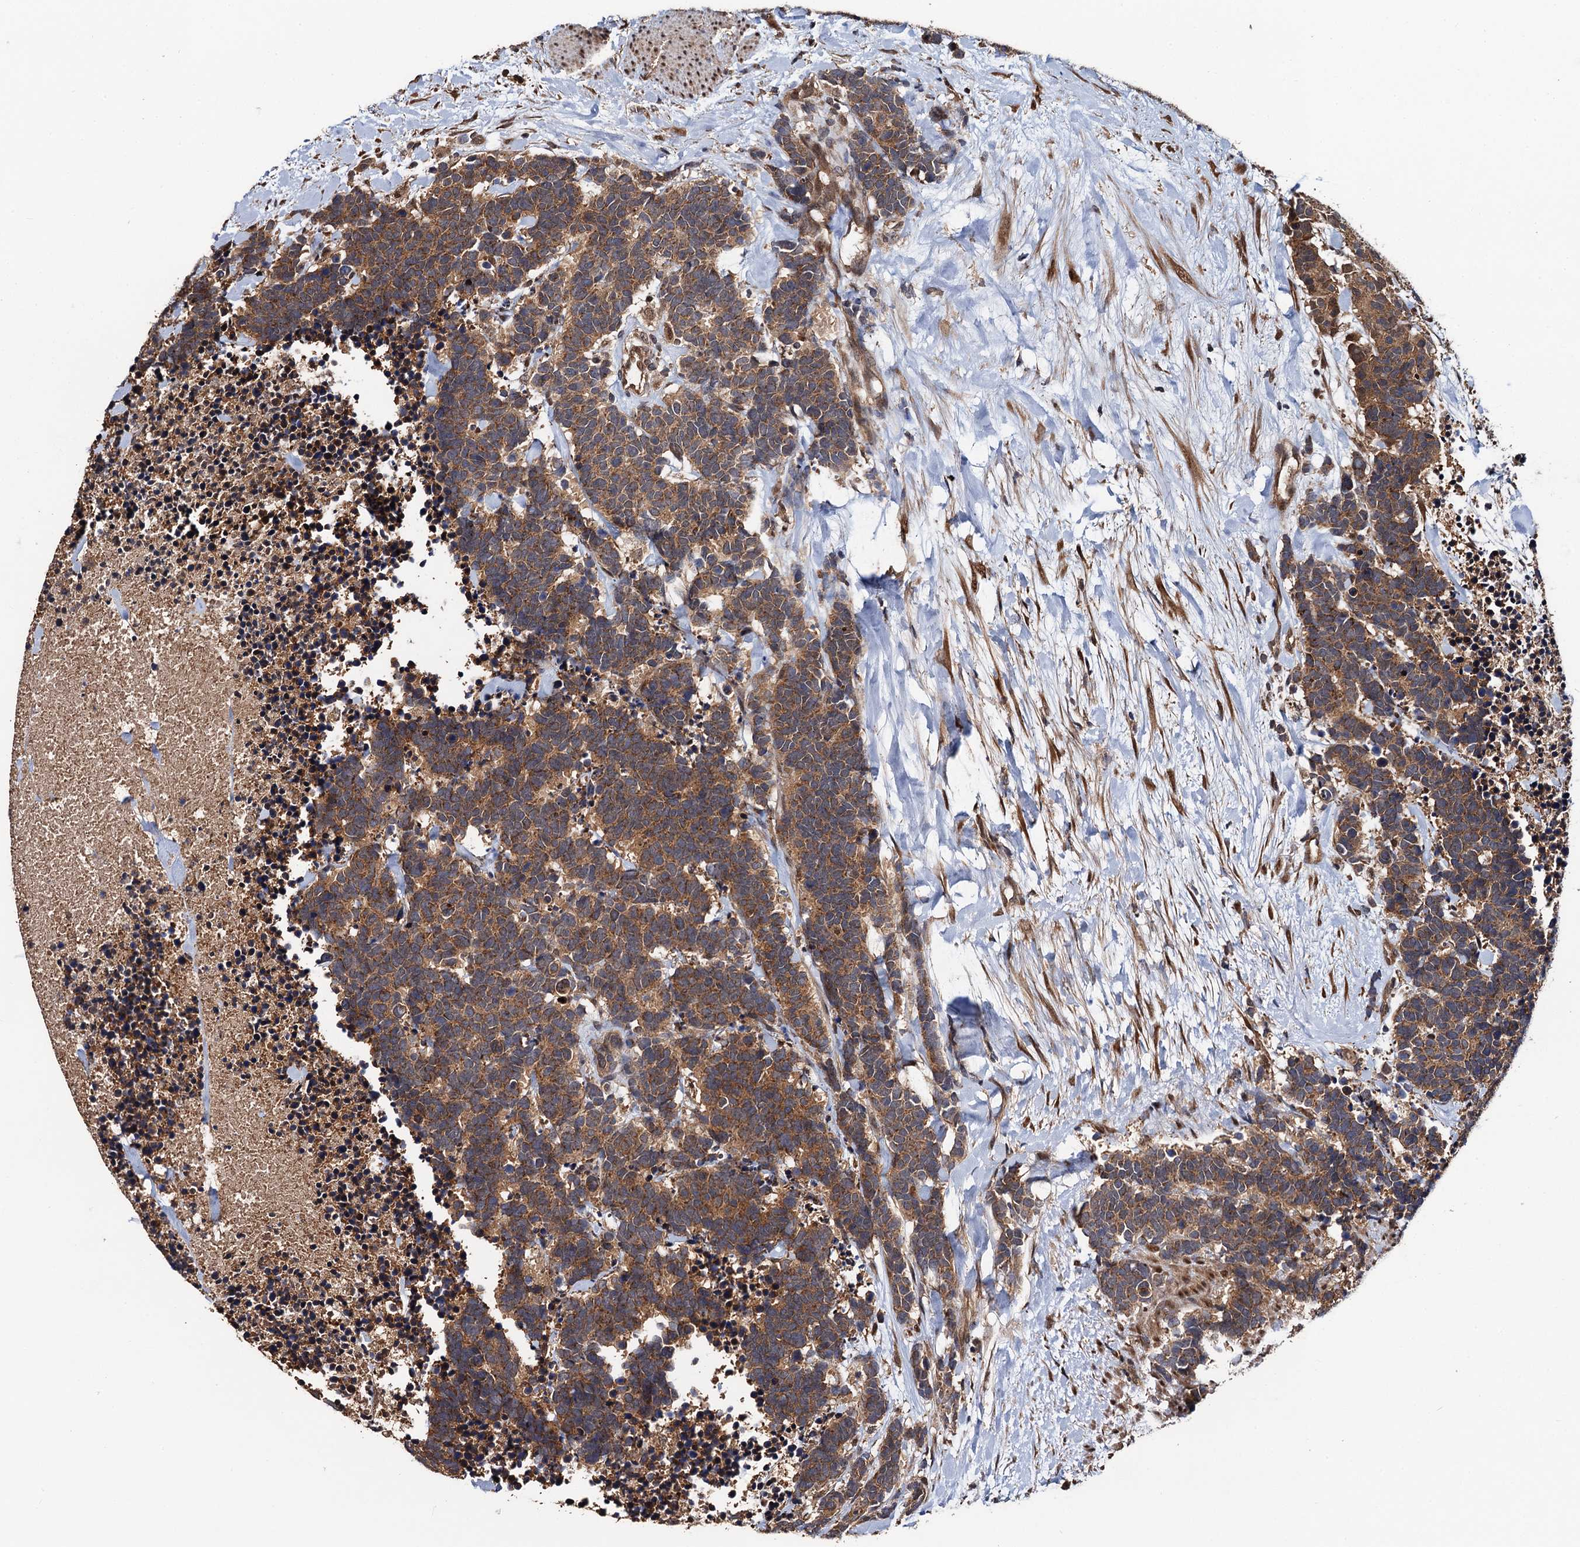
{"staining": {"intensity": "moderate", "quantity": ">75%", "location": "cytoplasmic/membranous"}, "tissue": "carcinoid", "cell_type": "Tumor cells", "image_type": "cancer", "snomed": [{"axis": "morphology", "description": "Carcinoma, NOS"}, {"axis": "morphology", "description": "Carcinoid, malignant, NOS"}, {"axis": "topography", "description": "Prostate"}], "caption": "Tumor cells display medium levels of moderate cytoplasmic/membranous staining in approximately >75% of cells in human carcinoid. Nuclei are stained in blue.", "gene": "MIER2", "patient": {"sex": "male", "age": 57}}